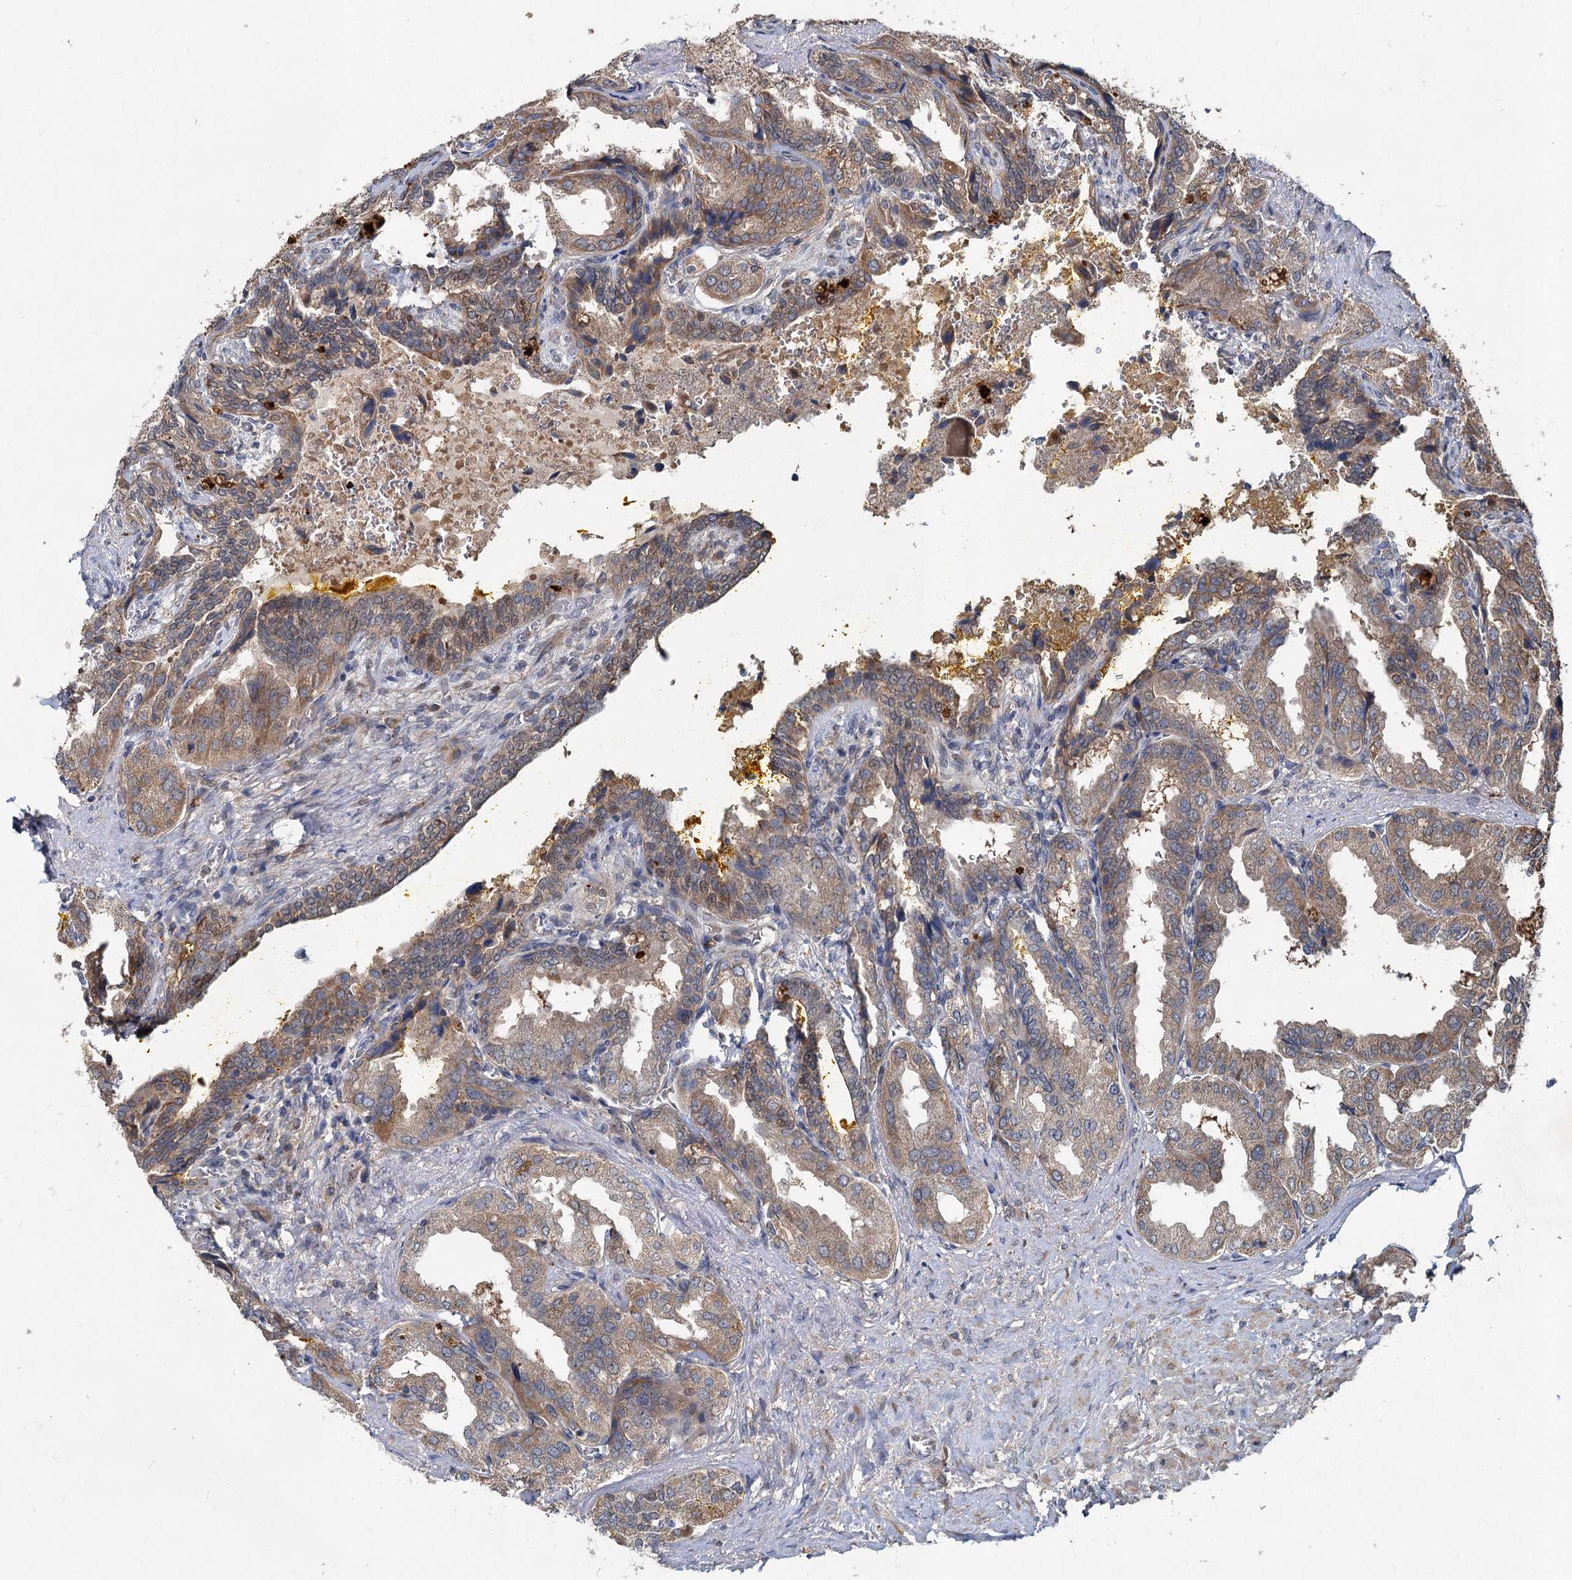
{"staining": {"intensity": "moderate", "quantity": ">75%", "location": "cytoplasmic/membranous"}, "tissue": "seminal vesicle", "cell_type": "Glandular cells", "image_type": "normal", "snomed": [{"axis": "morphology", "description": "Normal tissue, NOS"}, {"axis": "topography", "description": "Seminal veicle"}], "caption": "Brown immunohistochemical staining in unremarkable human seminal vesicle exhibits moderate cytoplasmic/membranous positivity in approximately >75% of glandular cells. The protein is stained brown, and the nuclei are stained in blue (DAB IHC with brightfield microscopy, high magnification).", "gene": "OTUB1", "patient": {"sex": "male", "age": 63}}